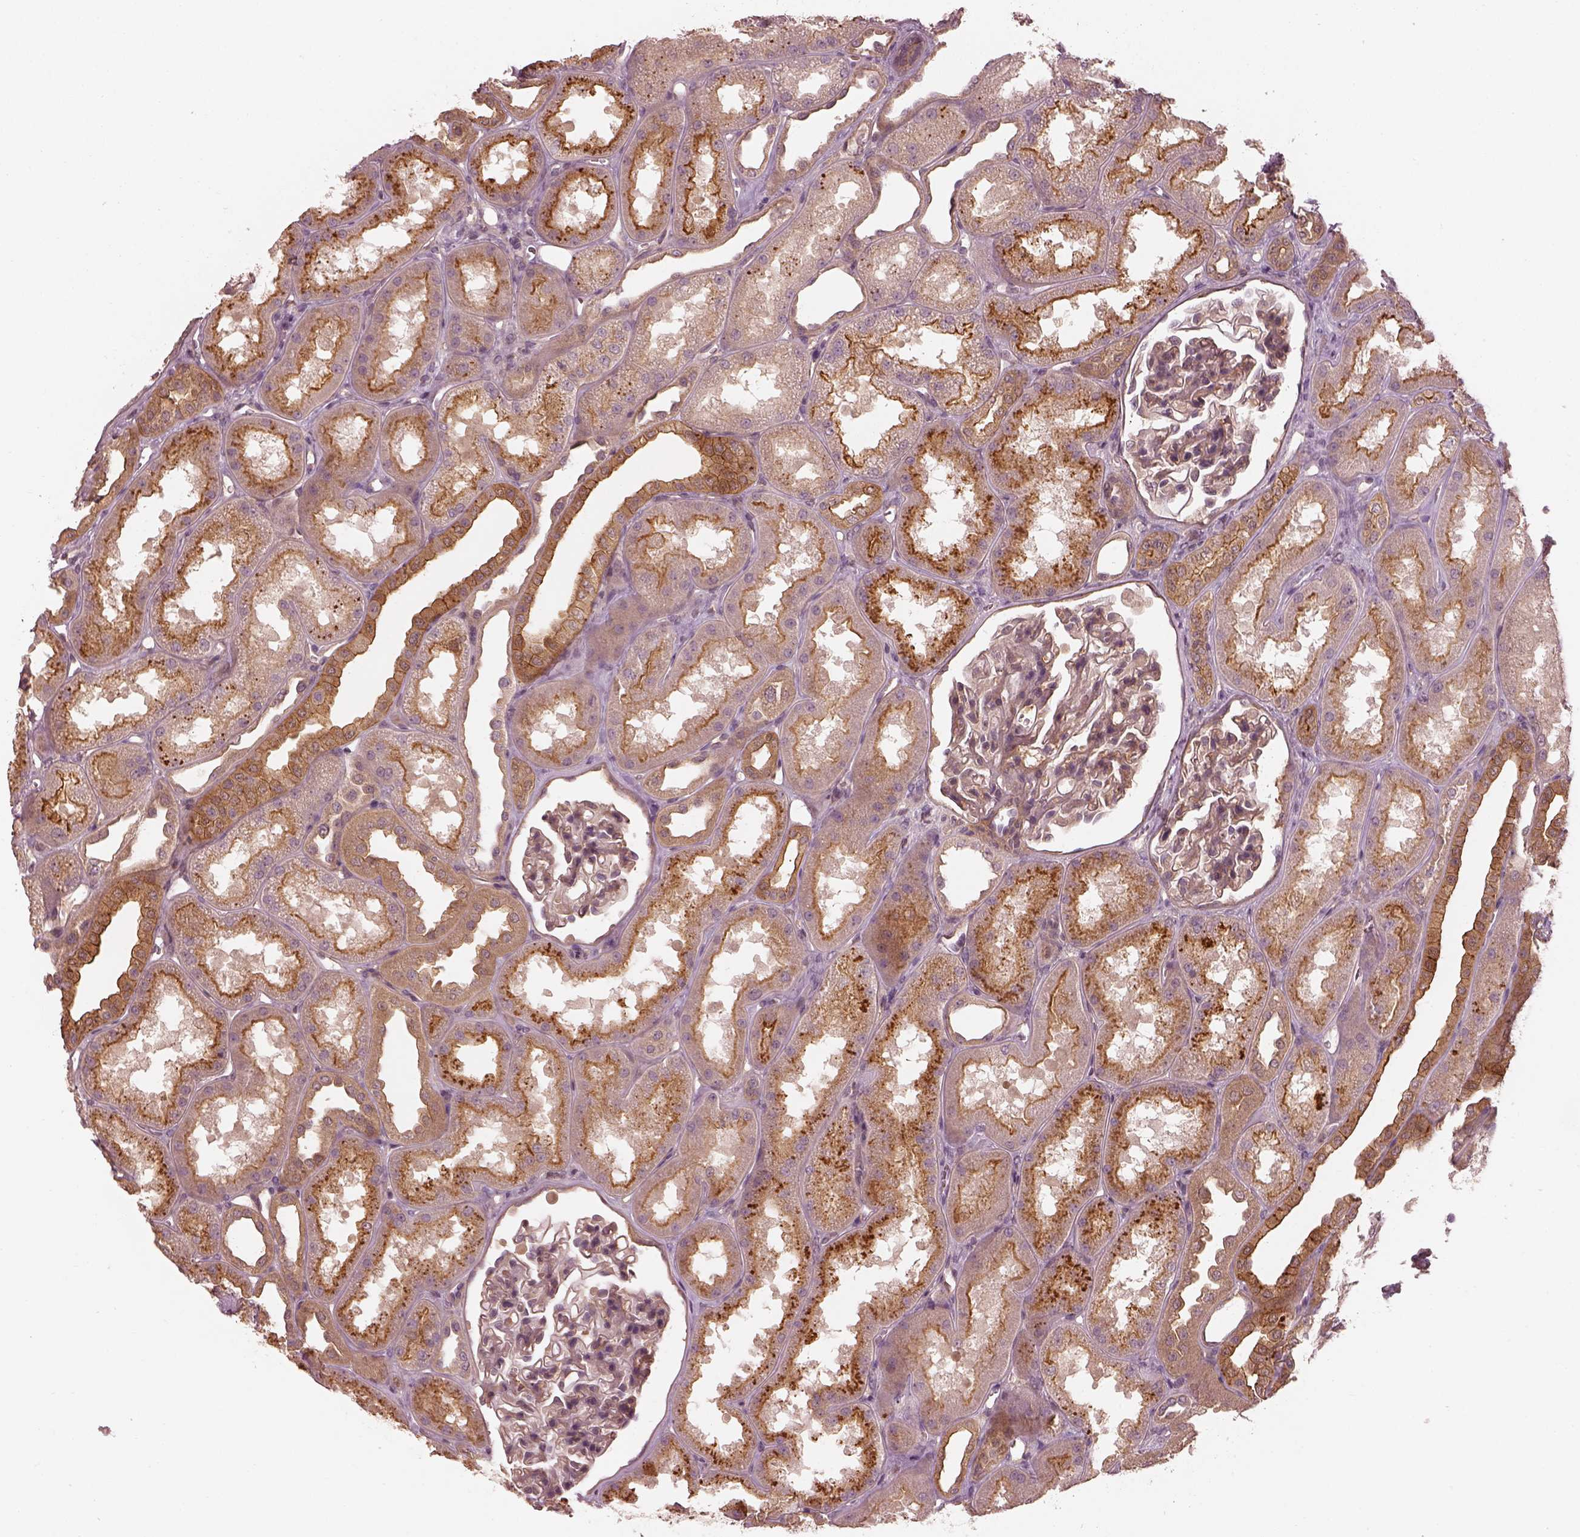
{"staining": {"intensity": "weak", "quantity": "25%-75%", "location": "cytoplasmic/membranous"}, "tissue": "kidney", "cell_type": "Cells in glomeruli", "image_type": "normal", "snomed": [{"axis": "morphology", "description": "Normal tissue, NOS"}, {"axis": "topography", "description": "Kidney"}], "caption": "Immunohistochemical staining of benign kidney displays 25%-75% levels of weak cytoplasmic/membranous protein positivity in approximately 25%-75% of cells in glomeruli. (IHC, brightfield microscopy, high magnification).", "gene": "FAM107B", "patient": {"sex": "male", "age": 61}}